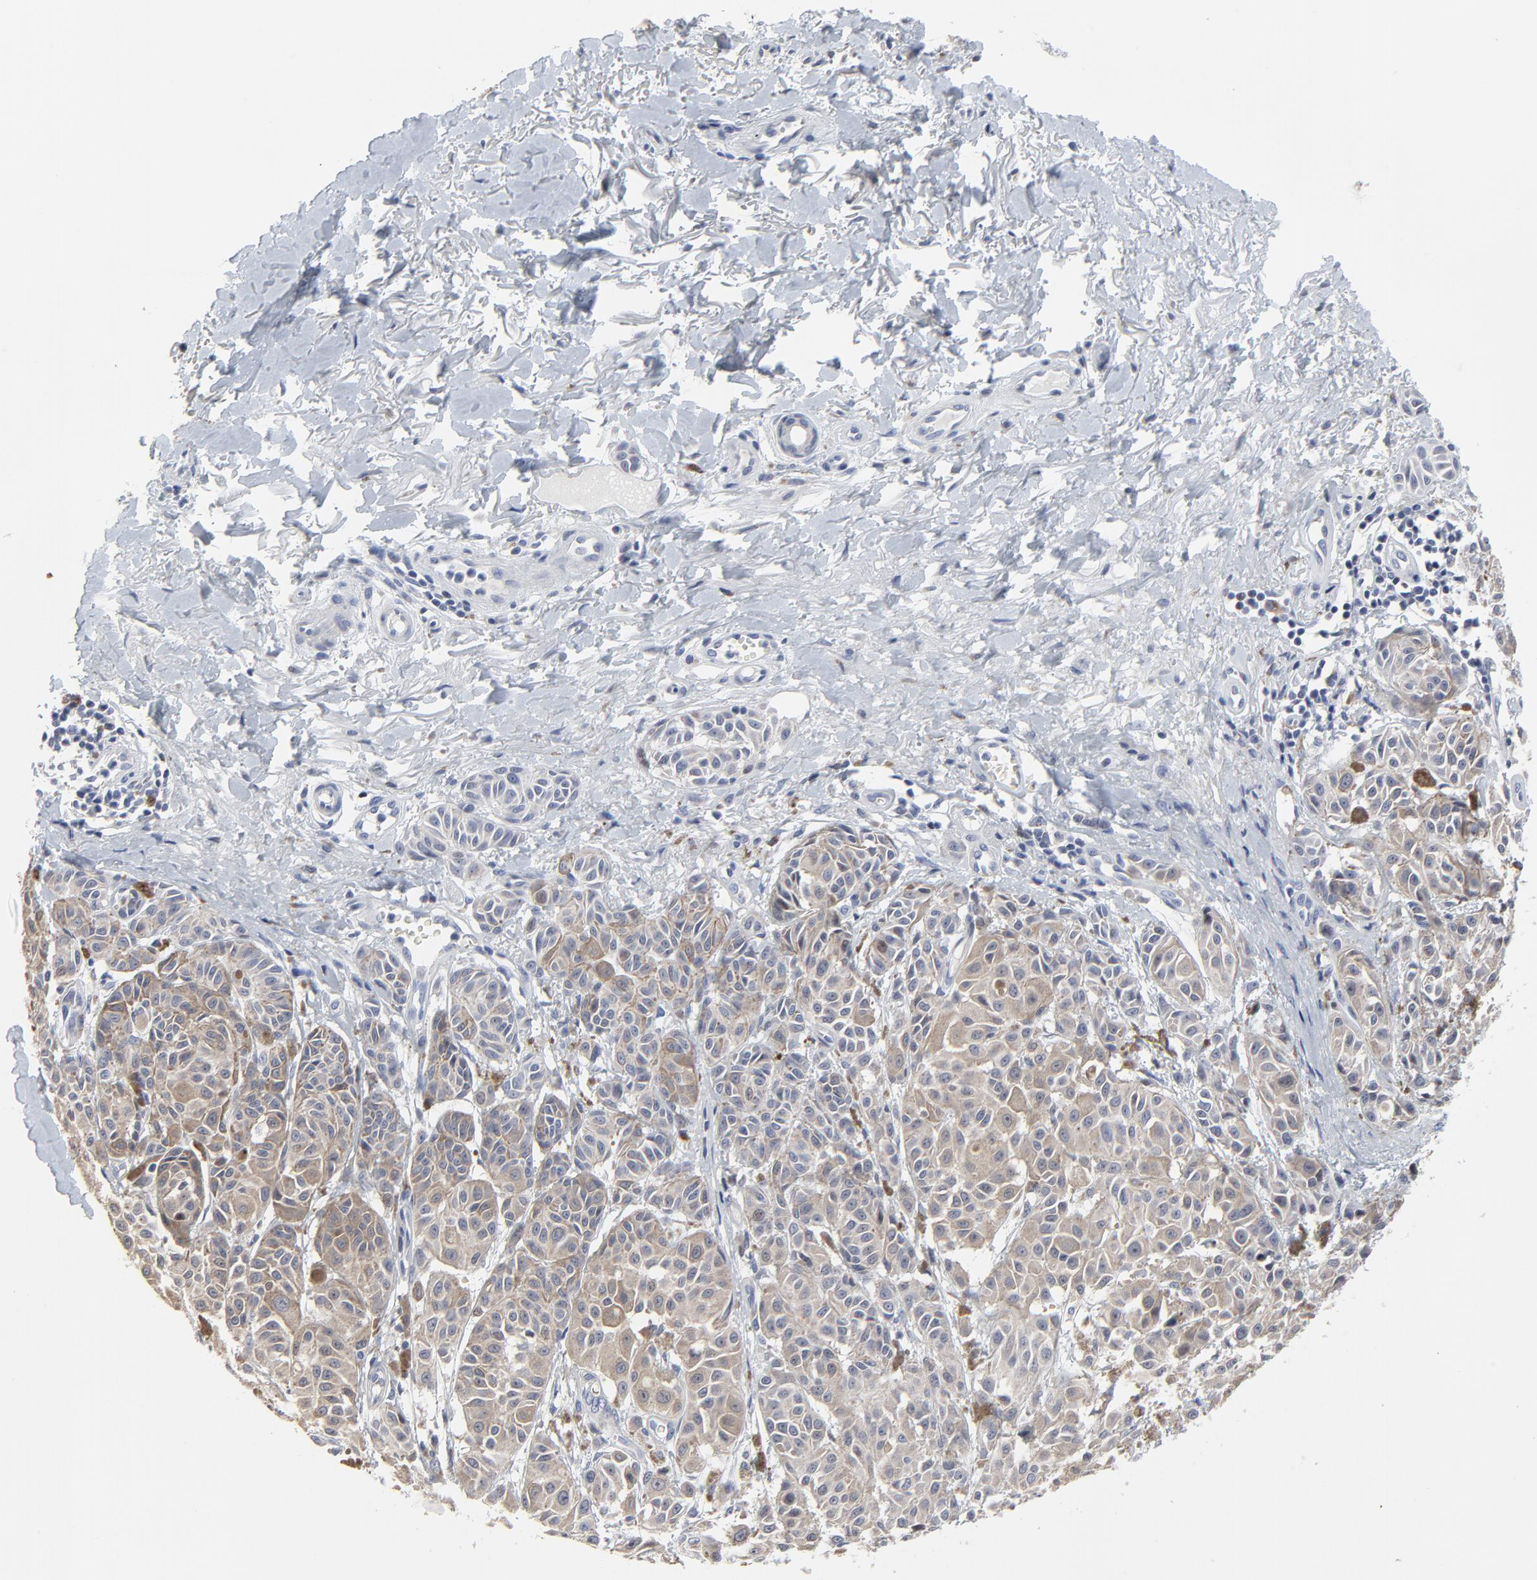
{"staining": {"intensity": "weak", "quantity": ">75%", "location": "cytoplasmic/membranous"}, "tissue": "melanoma", "cell_type": "Tumor cells", "image_type": "cancer", "snomed": [{"axis": "morphology", "description": "Malignant melanoma, NOS"}, {"axis": "topography", "description": "Skin"}], "caption": "Immunohistochemical staining of human melanoma exhibits low levels of weak cytoplasmic/membranous positivity in approximately >75% of tumor cells.", "gene": "LNX1", "patient": {"sex": "male", "age": 76}}